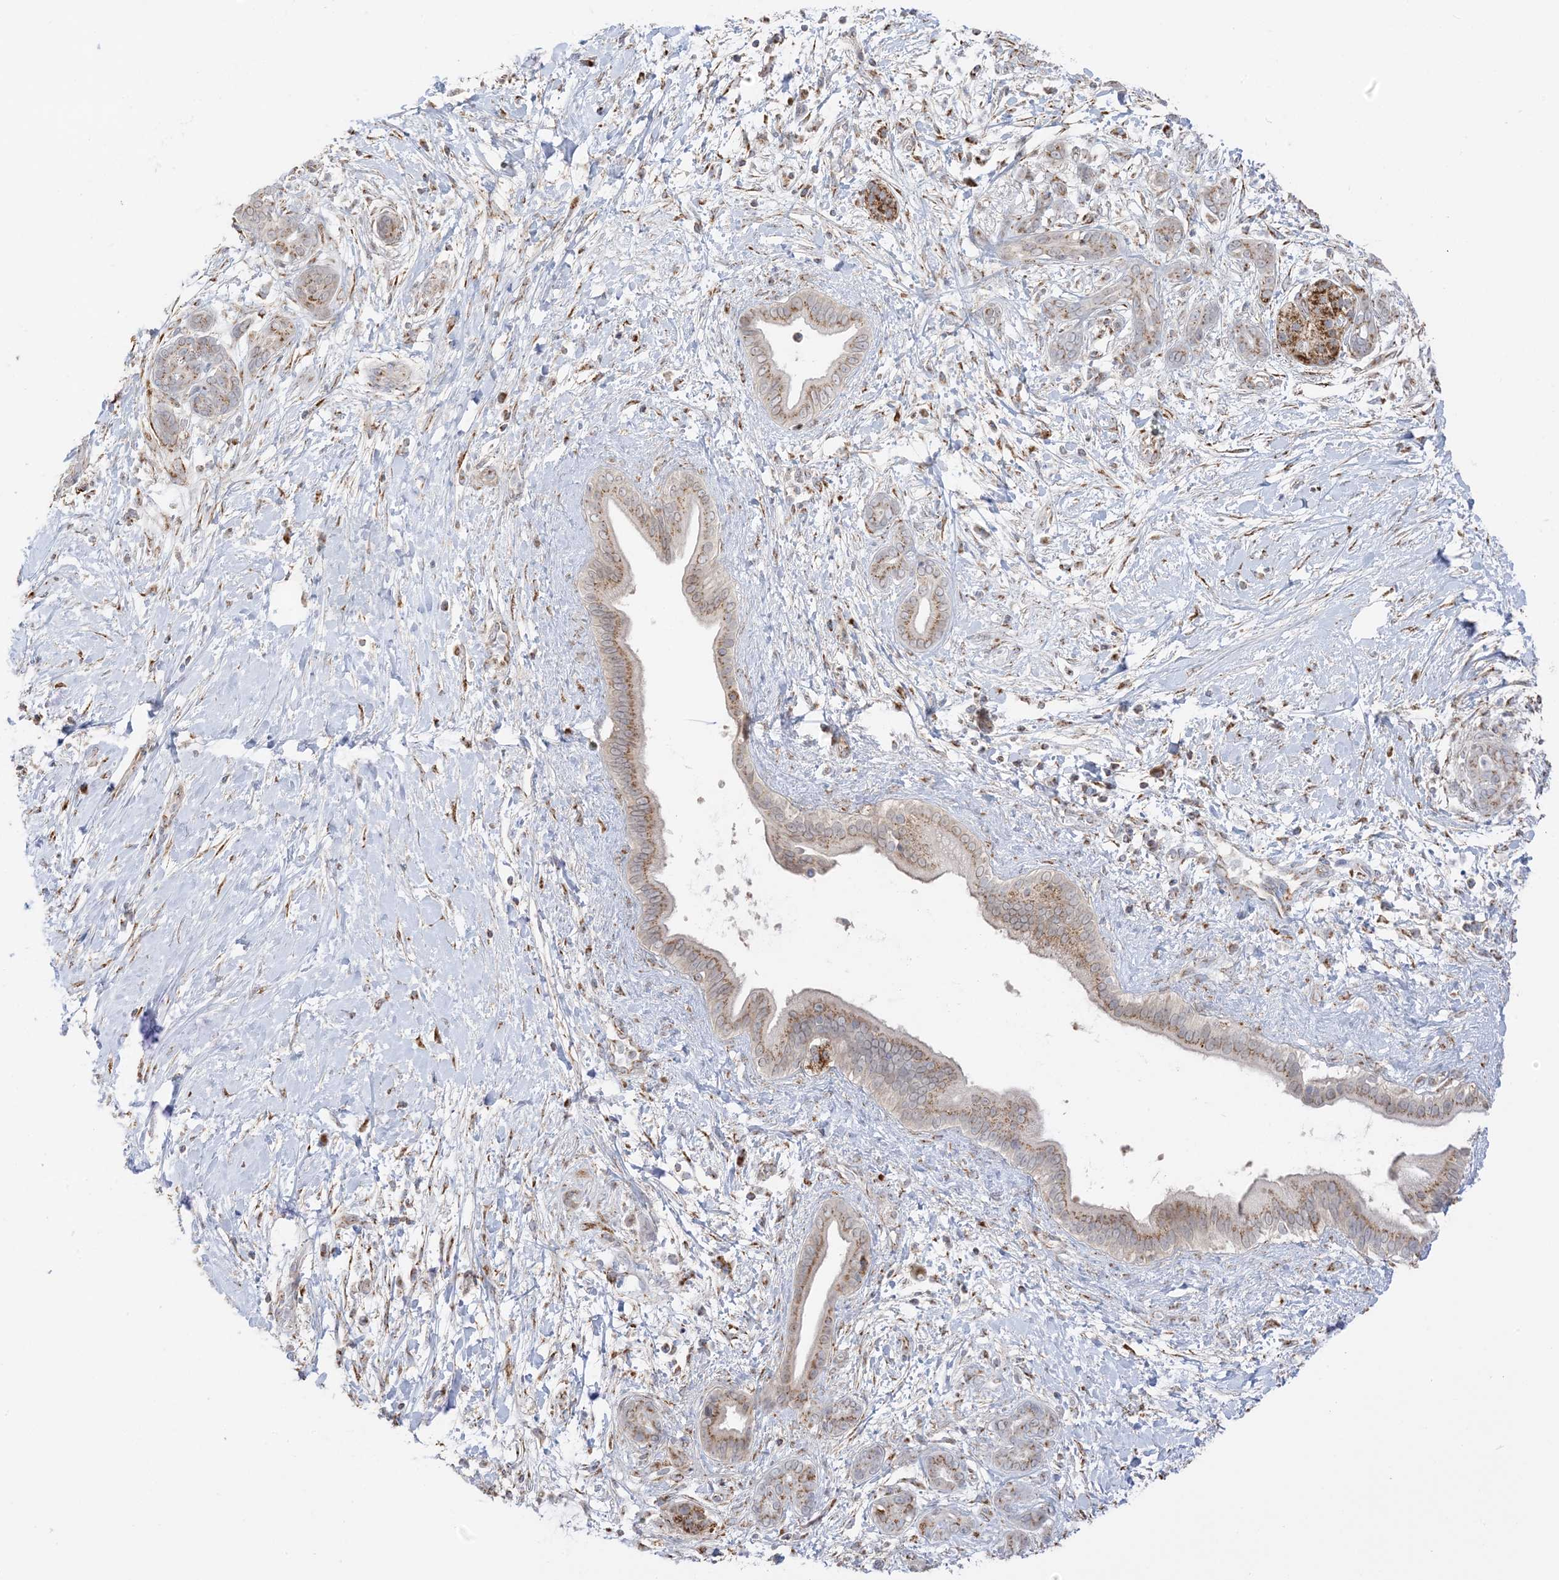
{"staining": {"intensity": "moderate", "quantity": ">75%", "location": "cytoplasmic/membranous"}, "tissue": "pancreatic cancer", "cell_type": "Tumor cells", "image_type": "cancer", "snomed": [{"axis": "morphology", "description": "Adenocarcinoma, NOS"}, {"axis": "topography", "description": "Pancreas"}], "caption": "Protein staining by IHC demonstrates moderate cytoplasmic/membranous expression in approximately >75% of tumor cells in pancreatic adenocarcinoma.", "gene": "SLC25A12", "patient": {"sex": "male", "age": 58}}